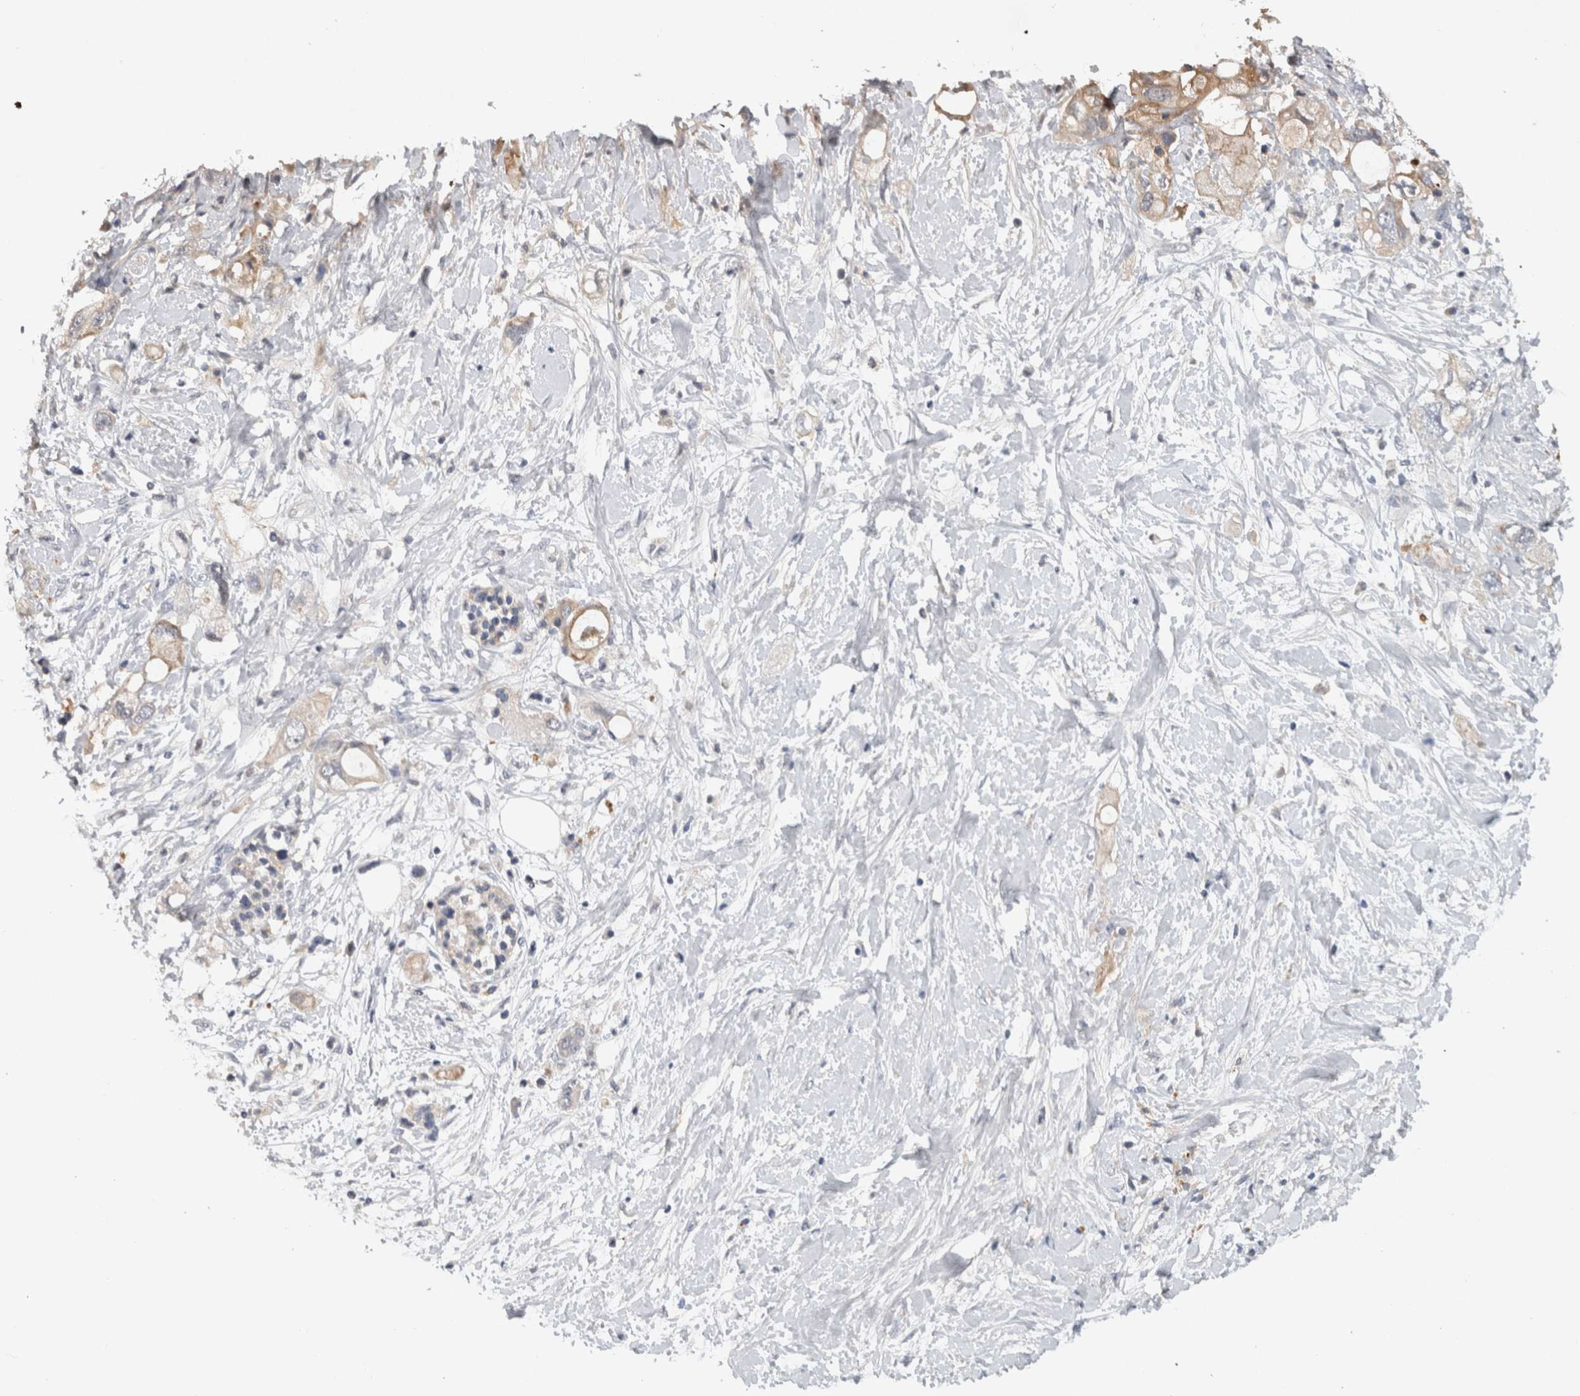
{"staining": {"intensity": "moderate", "quantity": "25%-75%", "location": "cytoplasmic/membranous"}, "tissue": "pancreatic cancer", "cell_type": "Tumor cells", "image_type": "cancer", "snomed": [{"axis": "morphology", "description": "Adenocarcinoma, NOS"}, {"axis": "topography", "description": "Pancreas"}], "caption": "This histopathology image reveals adenocarcinoma (pancreatic) stained with immunohistochemistry (IHC) to label a protein in brown. The cytoplasmic/membranous of tumor cells show moderate positivity for the protein. Nuclei are counter-stained blue.", "gene": "HEXD", "patient": {"sex": "female", "age": 56}}